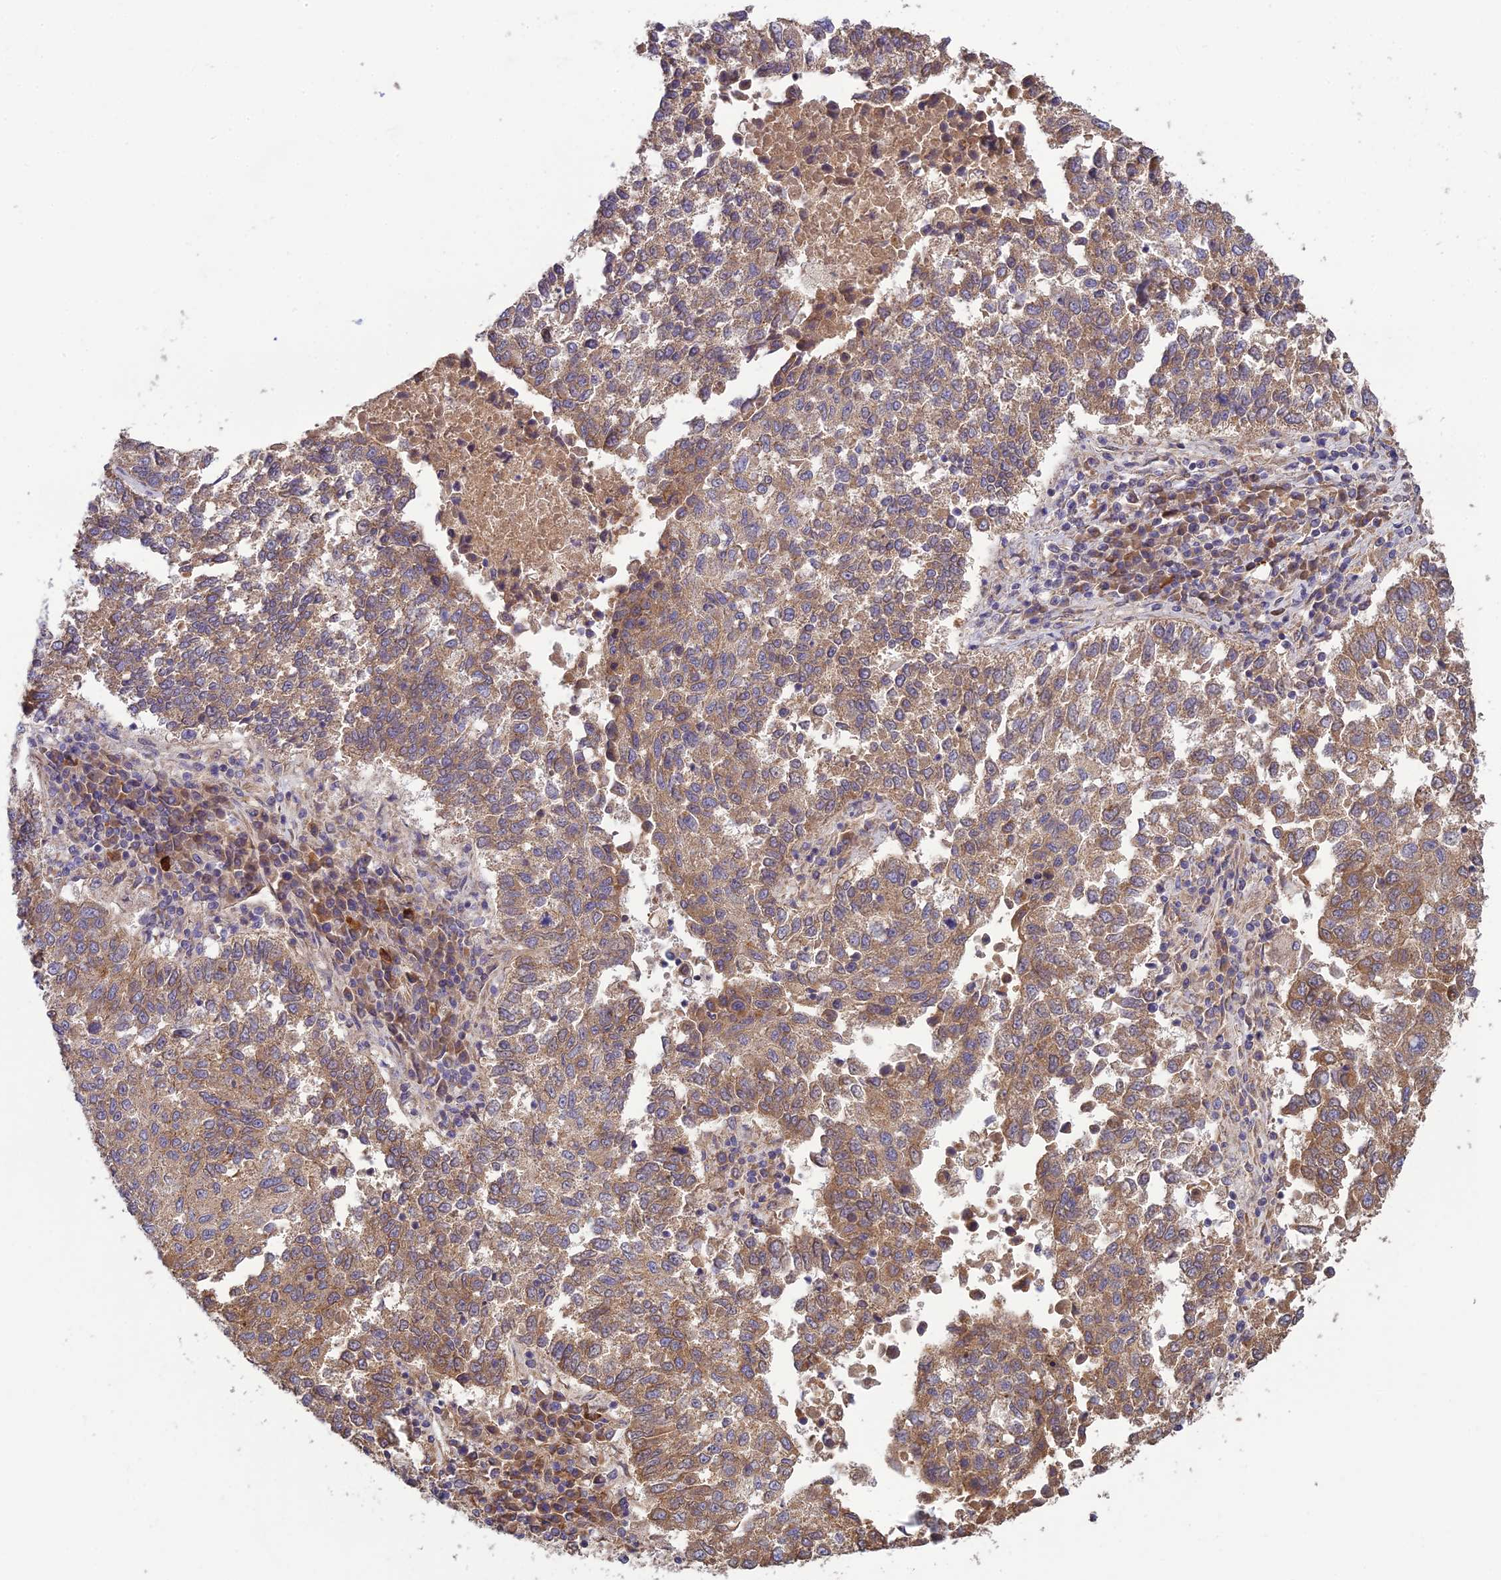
{"staining": {"intensity": "moderate", "quantity": ">75%", "location": "cytoplasmic/membranous"}, "tissue": "lung cancer", "cell_type": "Tumor cells", "image_type": "cancer", "snomed": [{"axis": "morphology", "description": "Squamous cell carcinoma, NOS"}, {"axis": "topography", "description": "Lung"}], "caption": "A photomicrograph showing moderate cytoplasmic/membranous positivity in approximately >75% of tumor cells in lung cancer (squamous cell carcinoma), as visualized by brown immunohistochemical staining.", "gene": "MRNIP", "patient": {"sex": "male", "age": 73}}